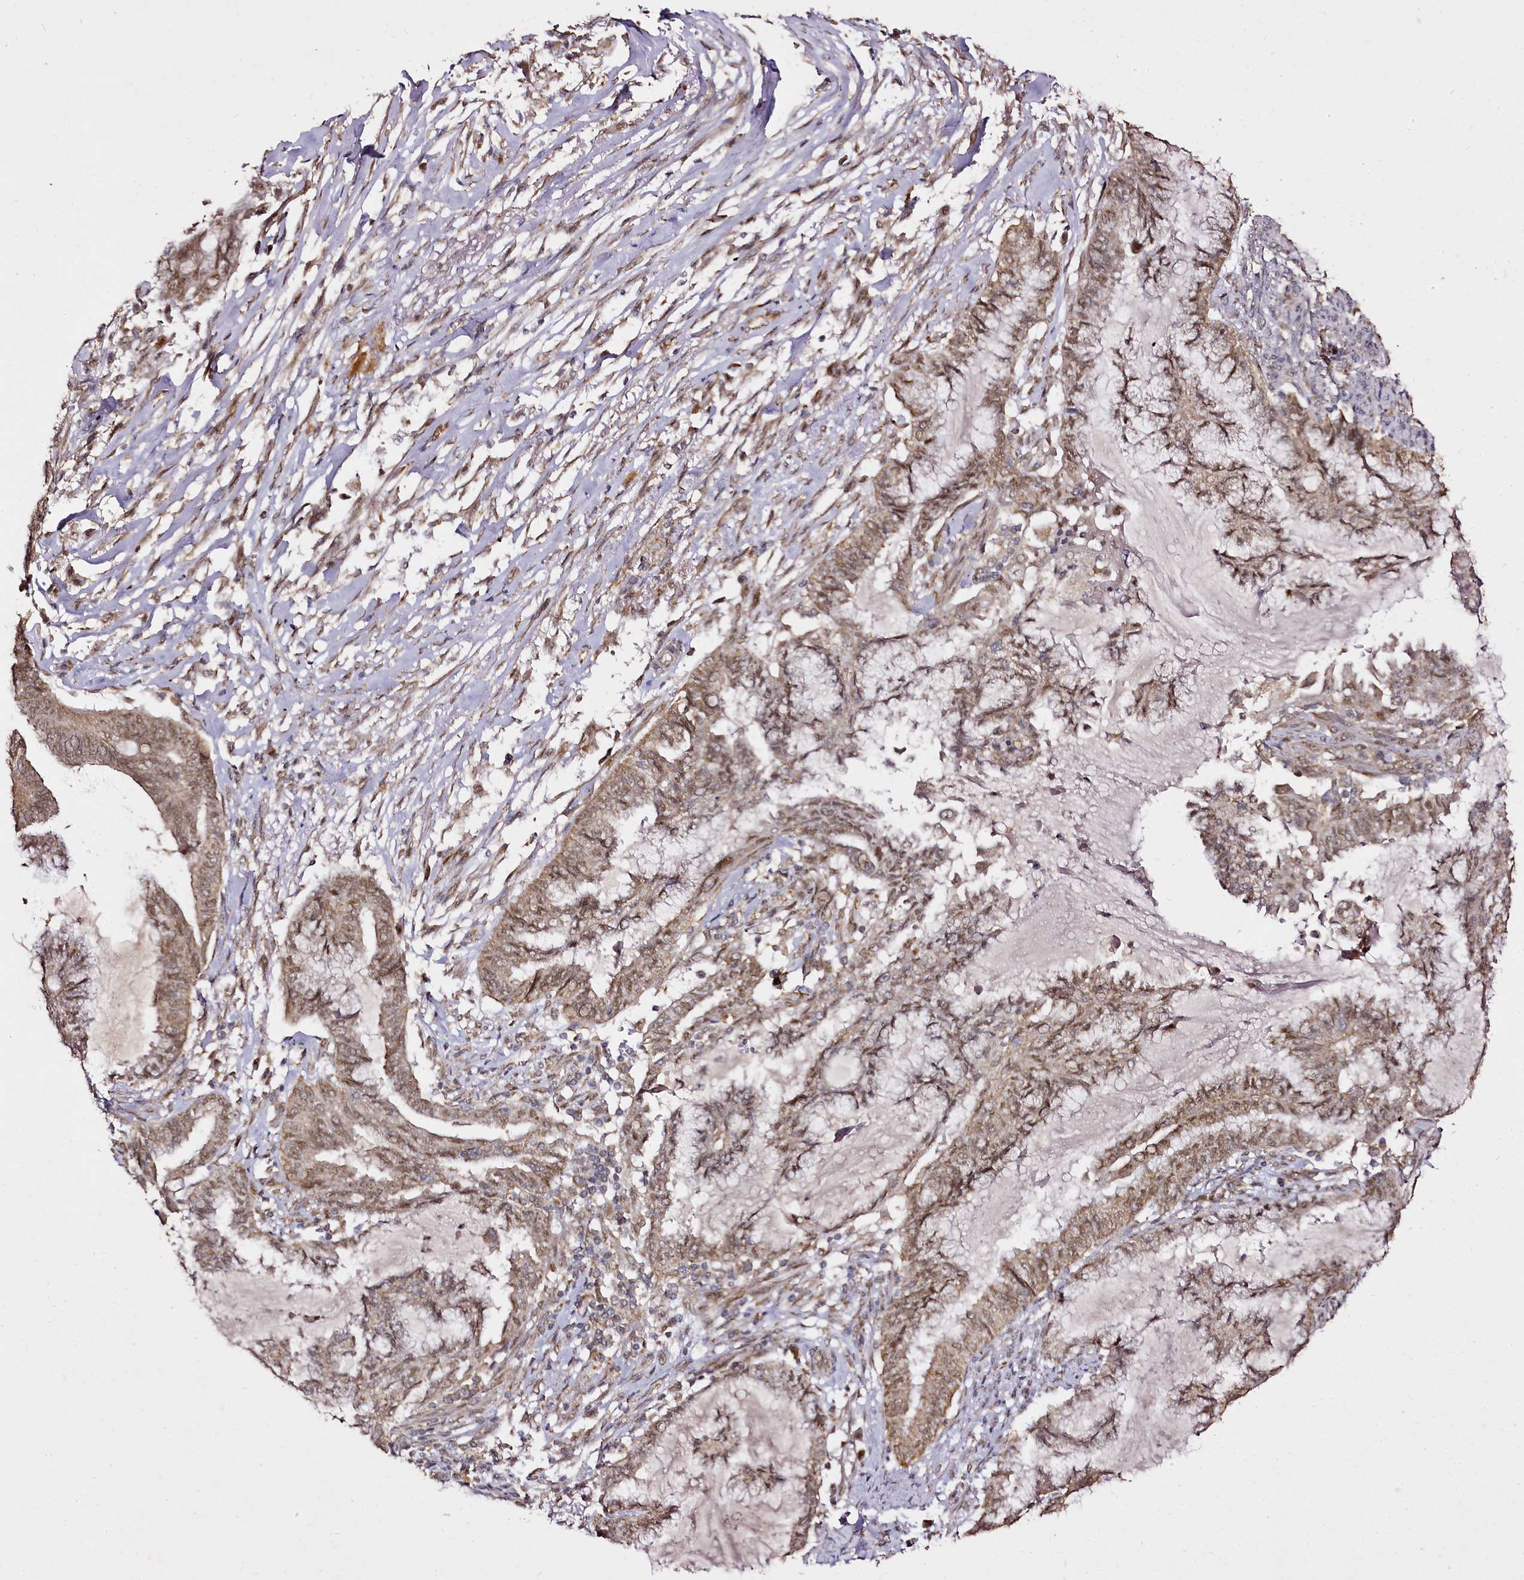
{"staining": {"intensity": "moderate", "quantity": ">75%", "location": "cytoplasmic/membranous,nuclear"}, "tissue": "endometrial cancer", "cell_type": "Tumor cells", "image_type": "cancer", "snomed": [{"axis": "morphology", "description": "Adenocarcinoma, NOS"}, {"axis": "topography", "description": "Endometrium"}], "caption": "Endometrial cancer (adenocarcinoma) stained for a protein (brown) displays moderate cytoplasmic/membranous and nuclear positive expression in approximately >75% of tumor cells.", "gene": "EDIL3", "patient": {"sex": "female", "age": 86}}